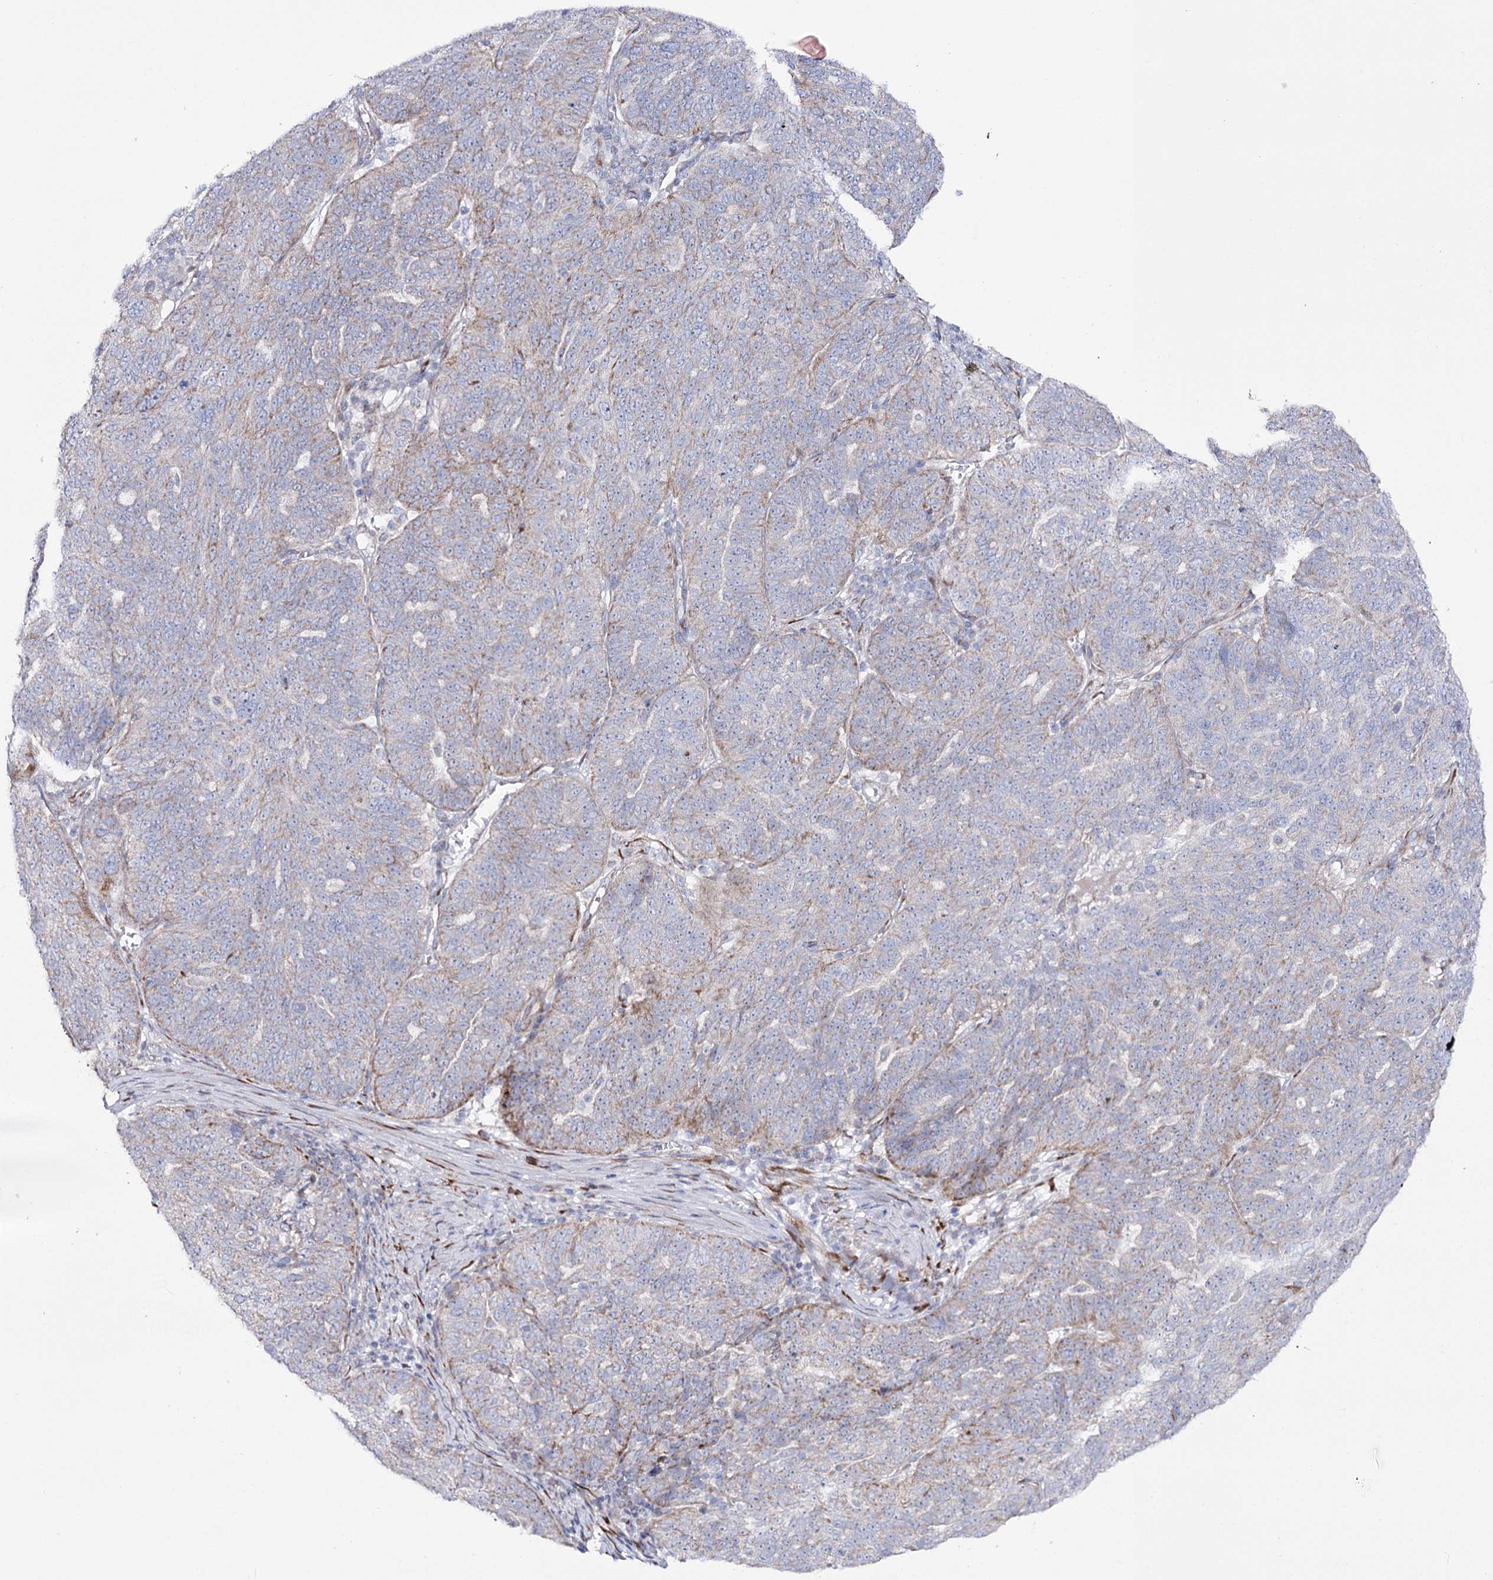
{"staining": {"intensity": "moderate", "quantity": "<25%", "location": "cytoplasmic/membranous"}, "tissue": "ovarian cancer", "cell_type": "Tumor cells", "image_type": "cancer", "snomed": [{"axis": "morphology", "description": "Cystadenocarcinoma, serous, NOS"}, {"axis": "topography", "description": "Ovary"}], "caption": "Immunohistochemical staining of serous cystadenocarcinoma (ovarian) exhibits moderate cytoplasmic/membranous protein staining in approximately <25% of tumor cells.", "gene": "METTL5", "patient": {"sex": "female", "age": 59}}